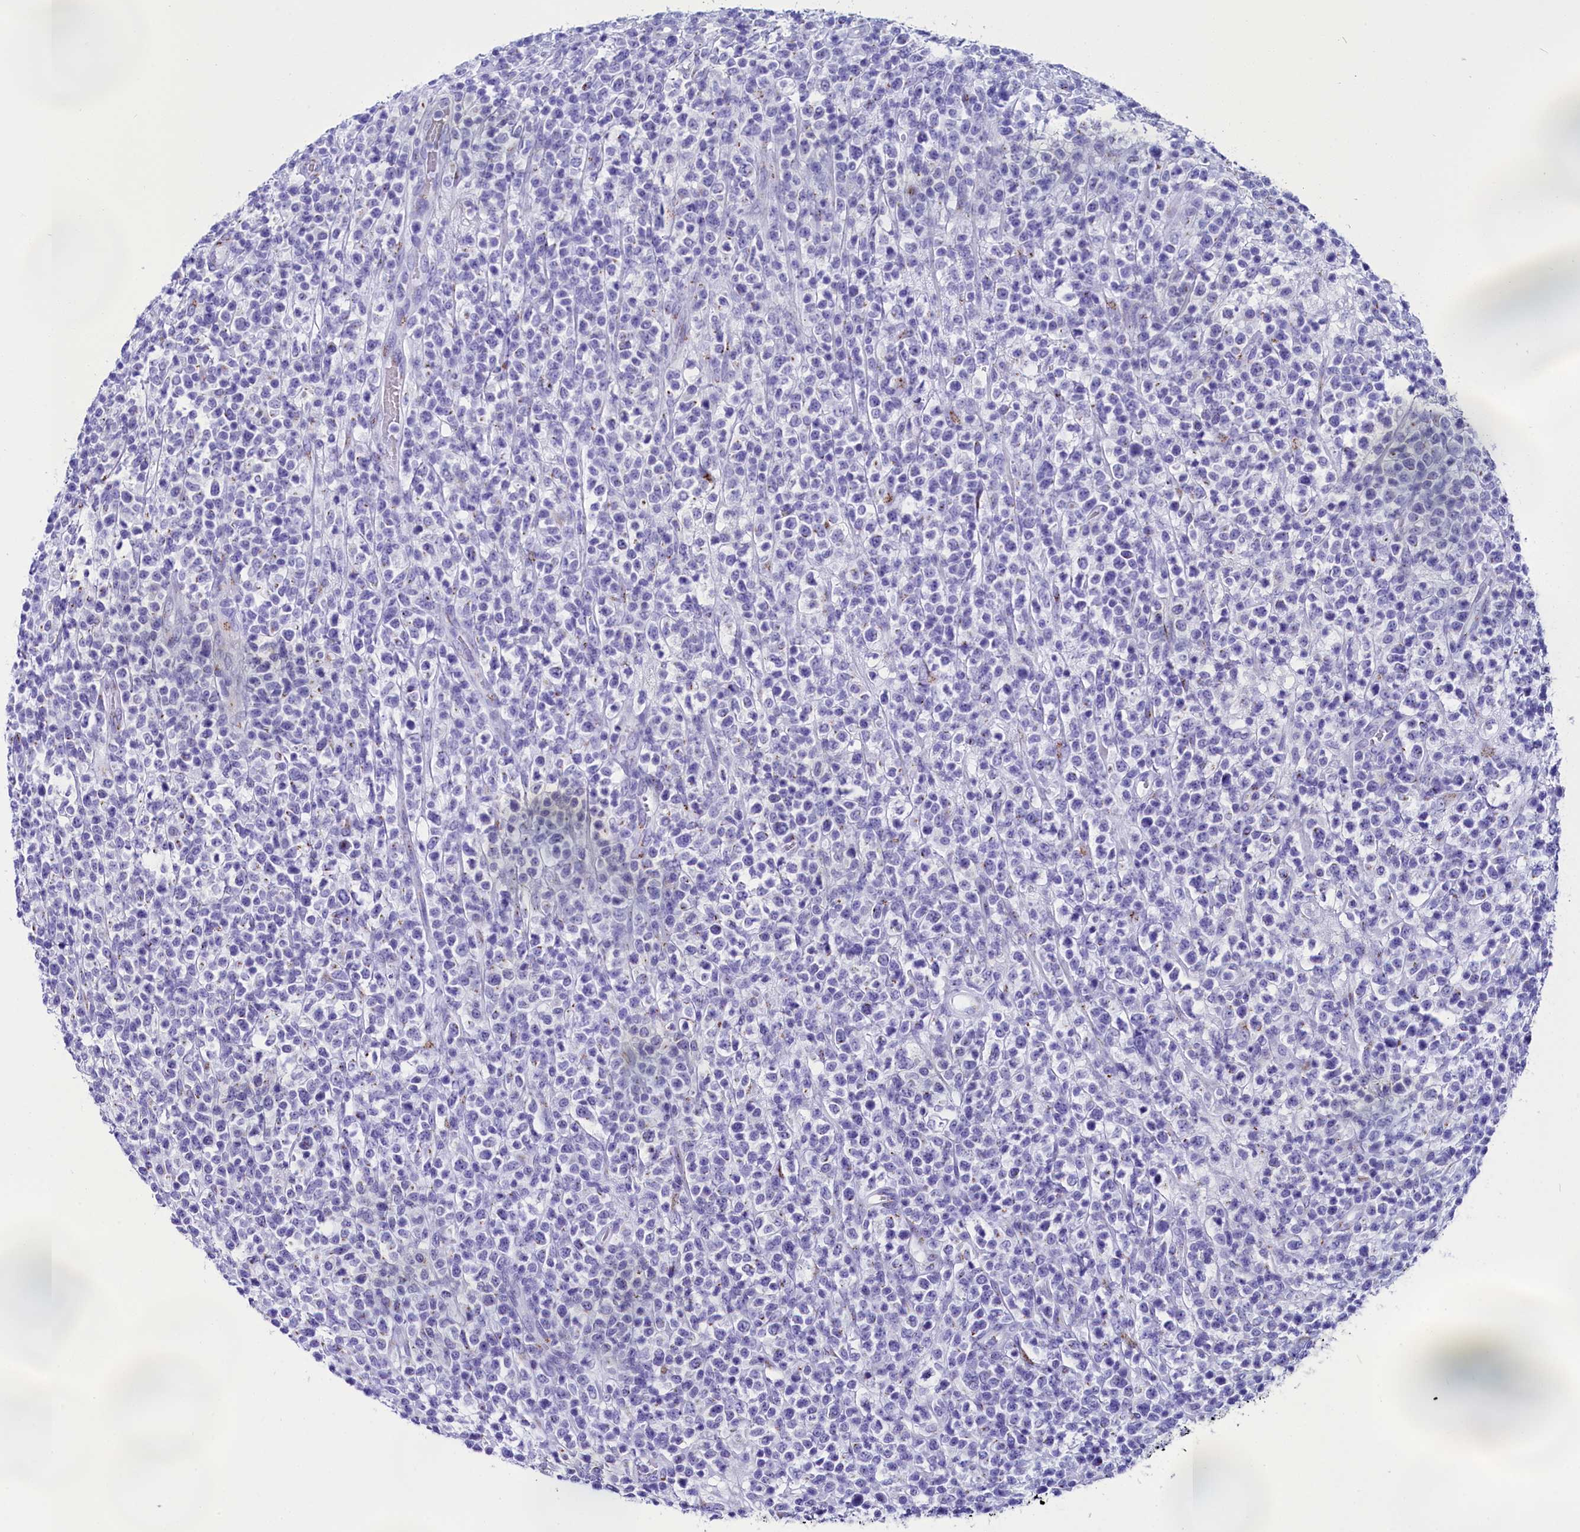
{"staining": {"intensity": "negative", "quantity": "none", "location": "none"}, "tissue": "lymphoma", "cell_type": "Tumor cells", "image_type": "cancer", "snomed": [{"axis": "morphology", "description": "Malignant lymphoma, non-Hodgkin's type, High grade"}, {"axis": "topography", "description": "Colon"}], "caption": "Malignant lymphoma, non-Hodgkin's type (high-grade) stained for a protein using IHC shows no positivity tumor cells.", "gene": "AP3B2", "patient": {"sex": "female", "age": 53}}